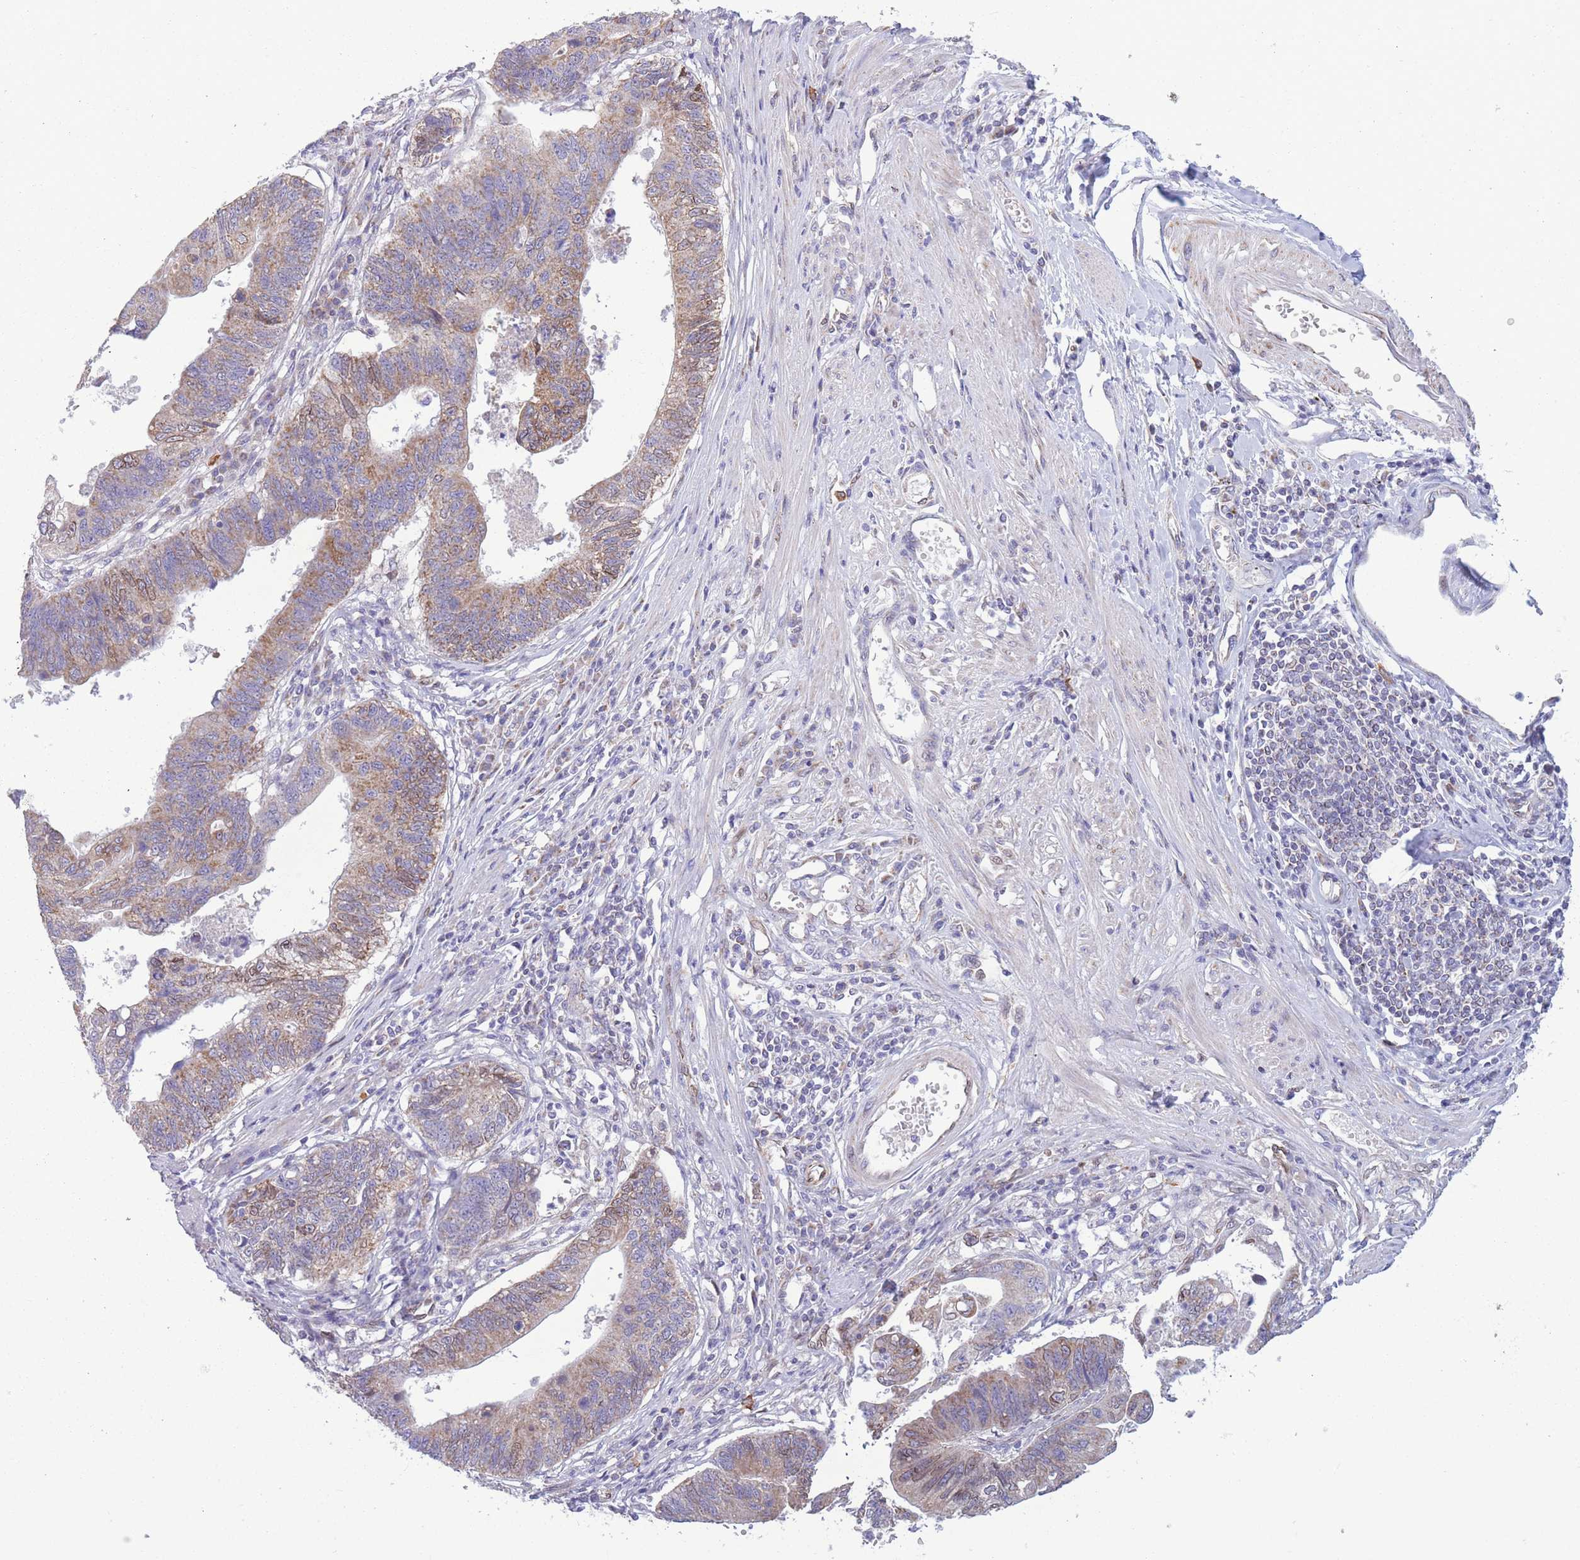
{"staining": {"intensity": "moderate", "quantity": "25%-75%", "location": "cytoplasmic/membranous,nuclear"}, "tissue": "stomach cancer", "cell_type": "Tumor cells", "image_type": "cancer", "snomed": [{"axis": "morphology", "description": "Adenocarcinoma, NOS"}, {"axis": "topography", "description": "Stomach"}], "caption": "Protein positivity by immunohistochemistry displays moderate cytoplasmic/membranous and nuclear positivity in about 25%-75% of tumor cells in adenocarcinoma (stomach). The staining was performed using DAB to visualize the protein expression in brown, while the nuclei were stained in blue with hematoxylin (Magnification: 20x).", "gene": "PDHA1", "patient": {"sex": "male", "age": 59}}